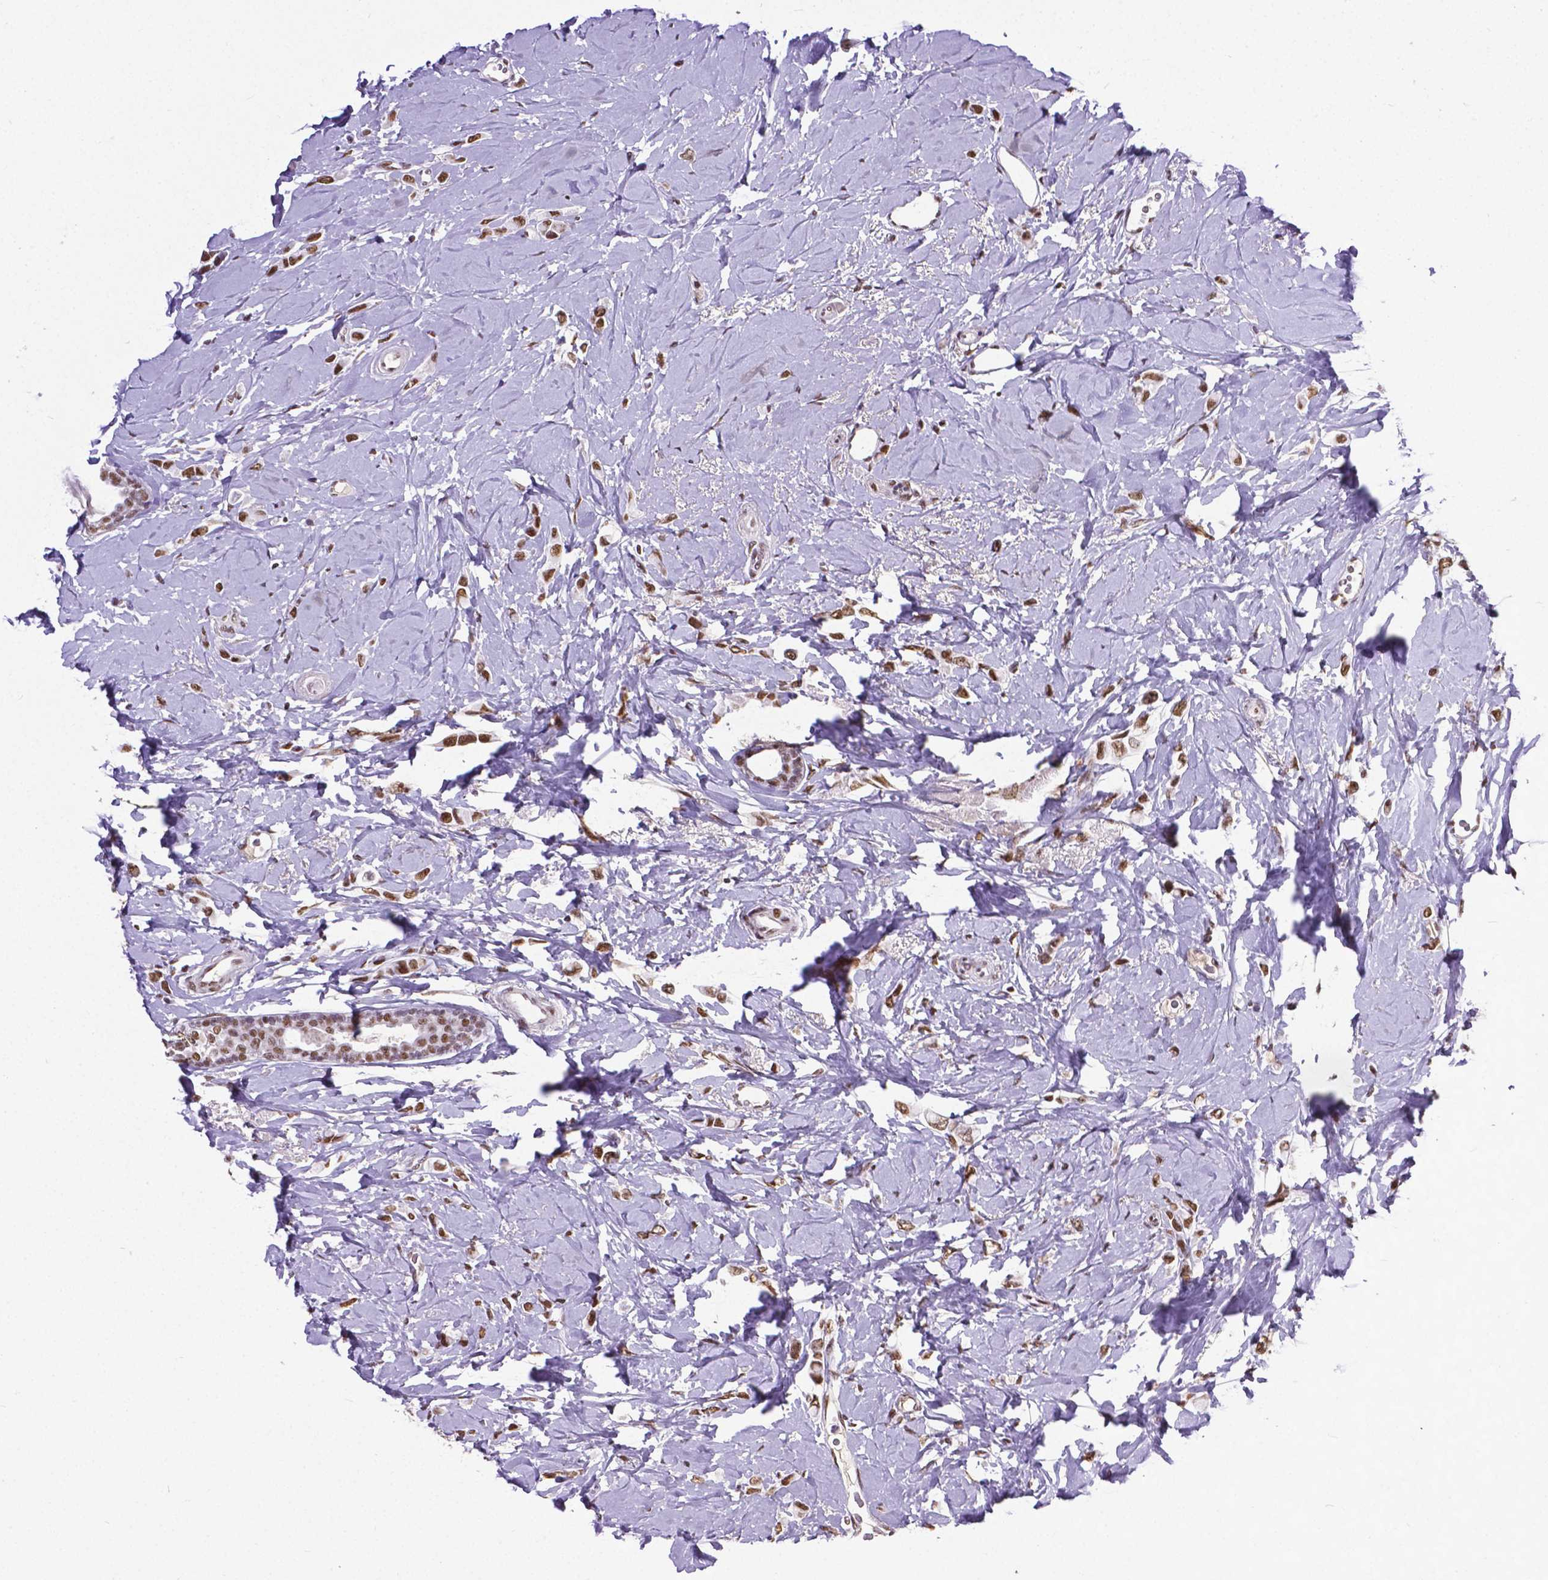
{"staining": {"intensity": "moderate", "quantity": ">75%", "location": "nuclear"}, "tissue": "breast cancer", "cell_type": "Tumor cells", "image_type": "cancer", "snomed": [{"axis": "morphology", "description": "Lobular carcinoma"}, {"axis": "topography", "description": "Breast"}], "caption": "DAB (3,3'-diaminobenzidine) immunohistochemical staining of lobular carcinoma (breast) shows moderate nuclear protein positivity in about >75% of tumor cells.", "gene": "REST", "patient": {"sex": "female", "age": 66}}